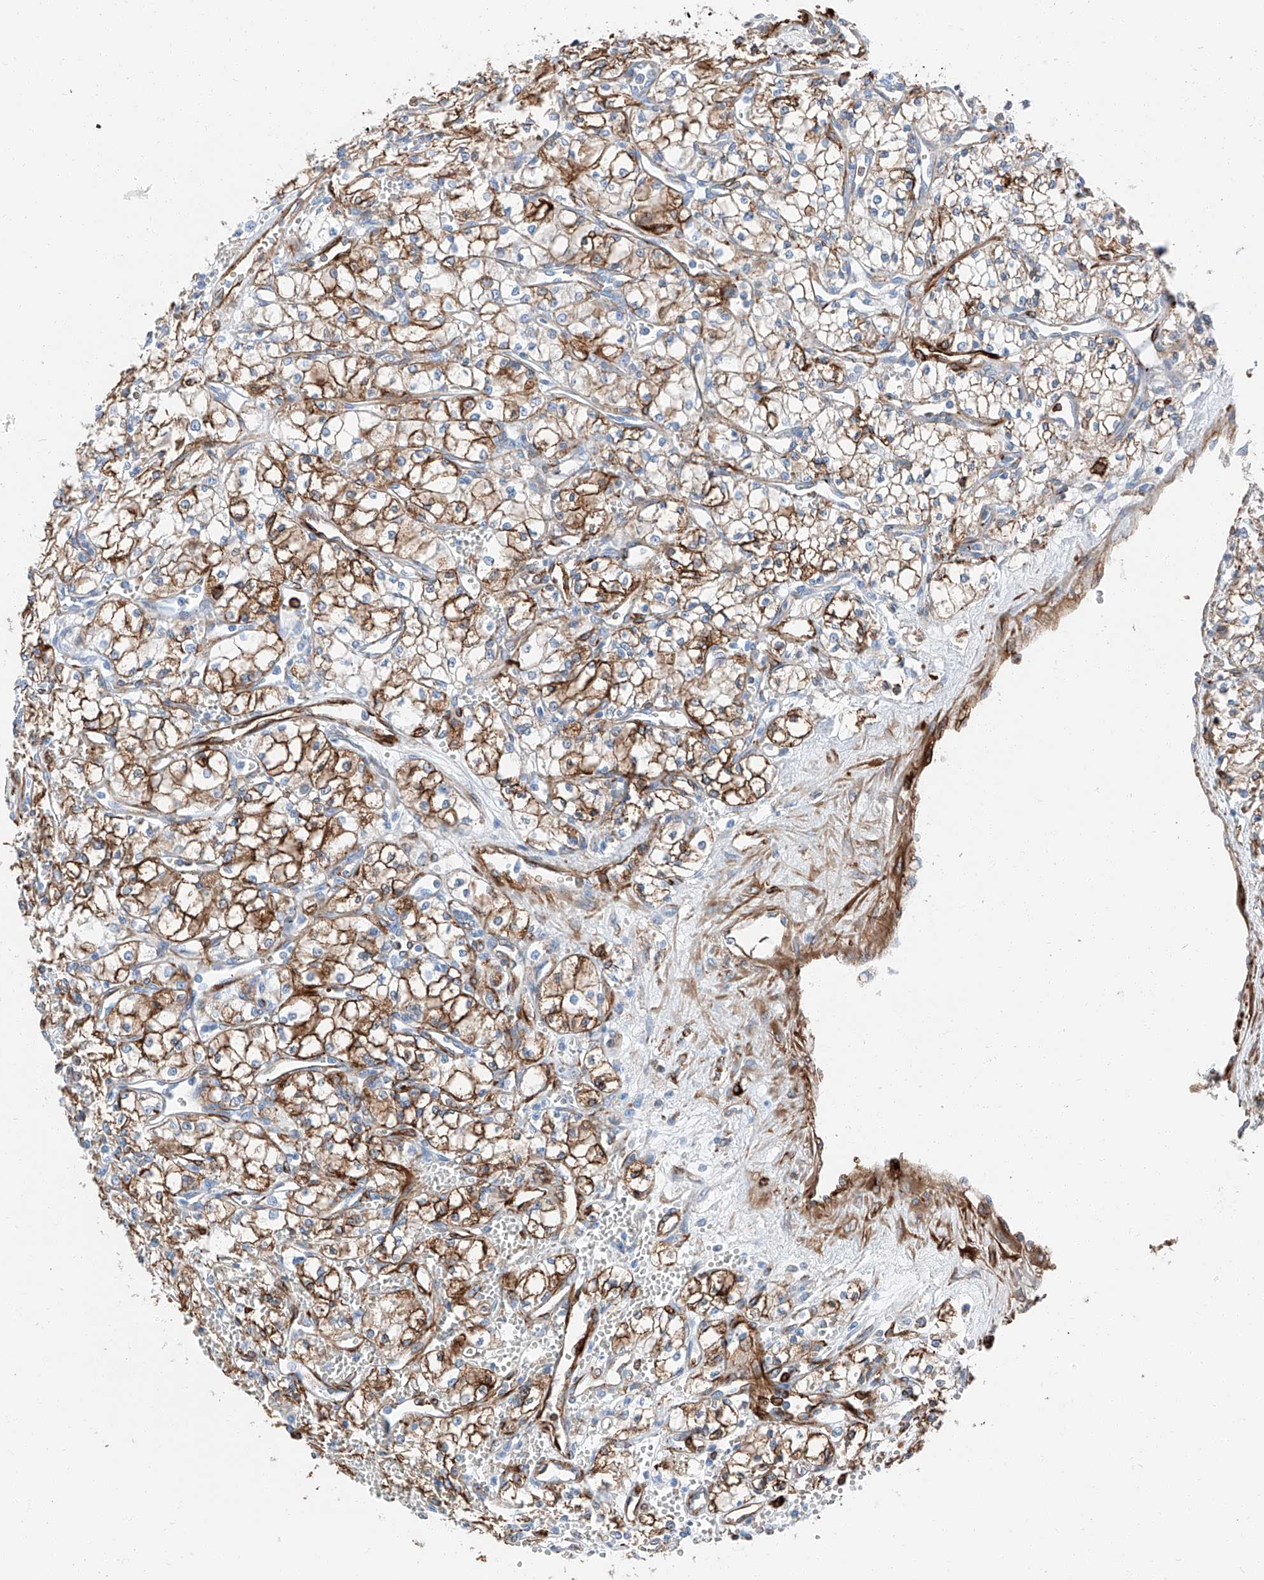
{"staining": {"intensity": "strong", "quantity": ">75%", "location": "cytoplasmic/membranous"}, "tissue": "renal cancer", "cell_type": "Tumor cells", "image_type": "cancer", "snomed": [{"axis": "morphology", "description": "Adenocarcinoma, NOS"}, {"axis": "topography", "description": "Kidney"}], "caption": "Immunohistochemical staining of renal cancer shows strong cytoplasmic/membranous protein expression in approximately >75% of tumor cells. The protein of interest is shown in brown color, while the nuclei are stained blue.", "gene": "ZNF804A", "patient": {"sex": "male", "age": 59}}